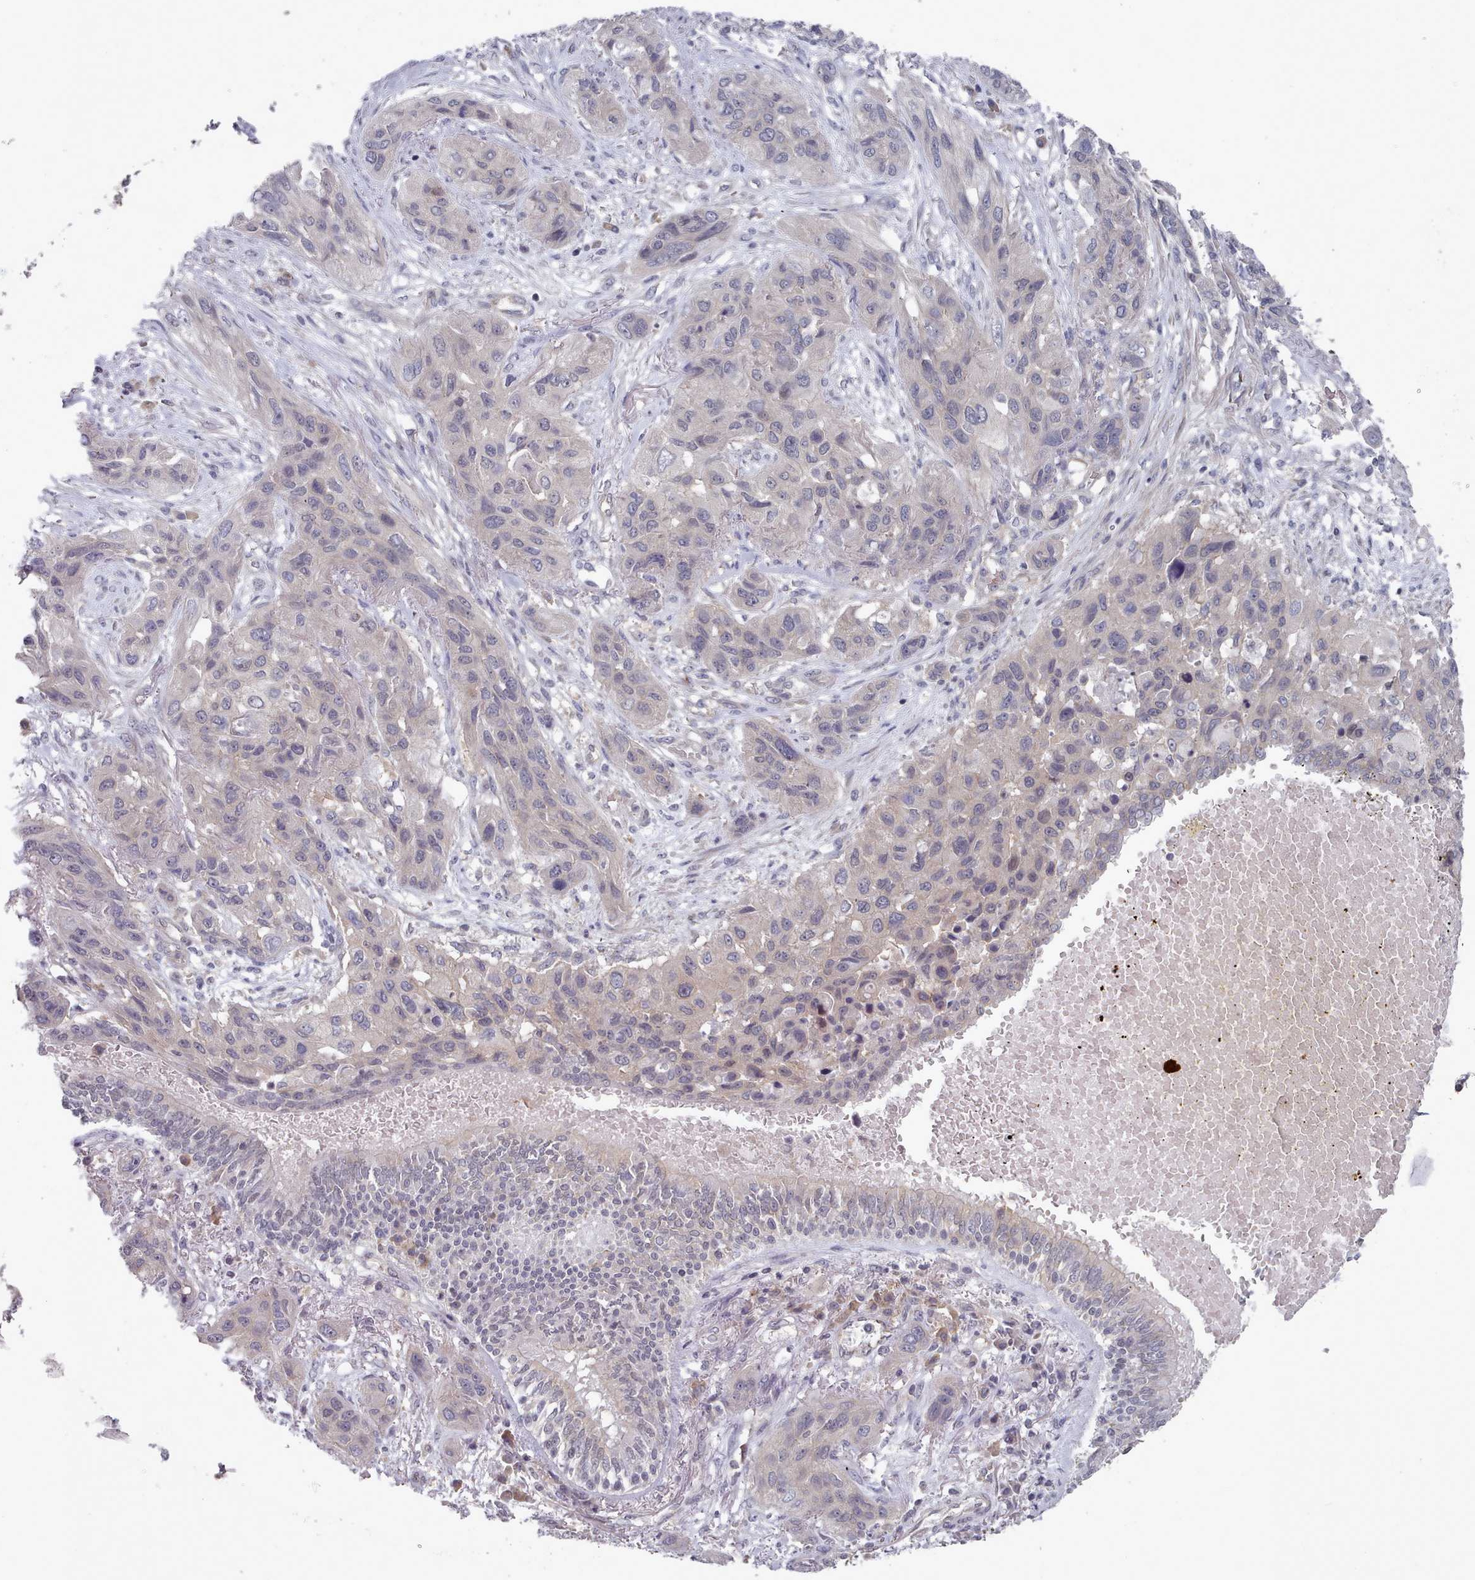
{"staining": {"intensity": "negative", "quantity": "none", "location": "none"}, "tissue": "lung cancer", "cell_type": "Tumor cells", "image_type": "cancer", "snomed": [{"axis": "morphology", "description": "Squamous cell carcinoma, NOS"}, {"axis": "topography", "description": "Lung"}], "caption": "Tumor cells are negative for protein expression in human lung squamous cell carcinoma.", "gene": "HYAL3", "patient": {"sex": "female", "age": 70}}